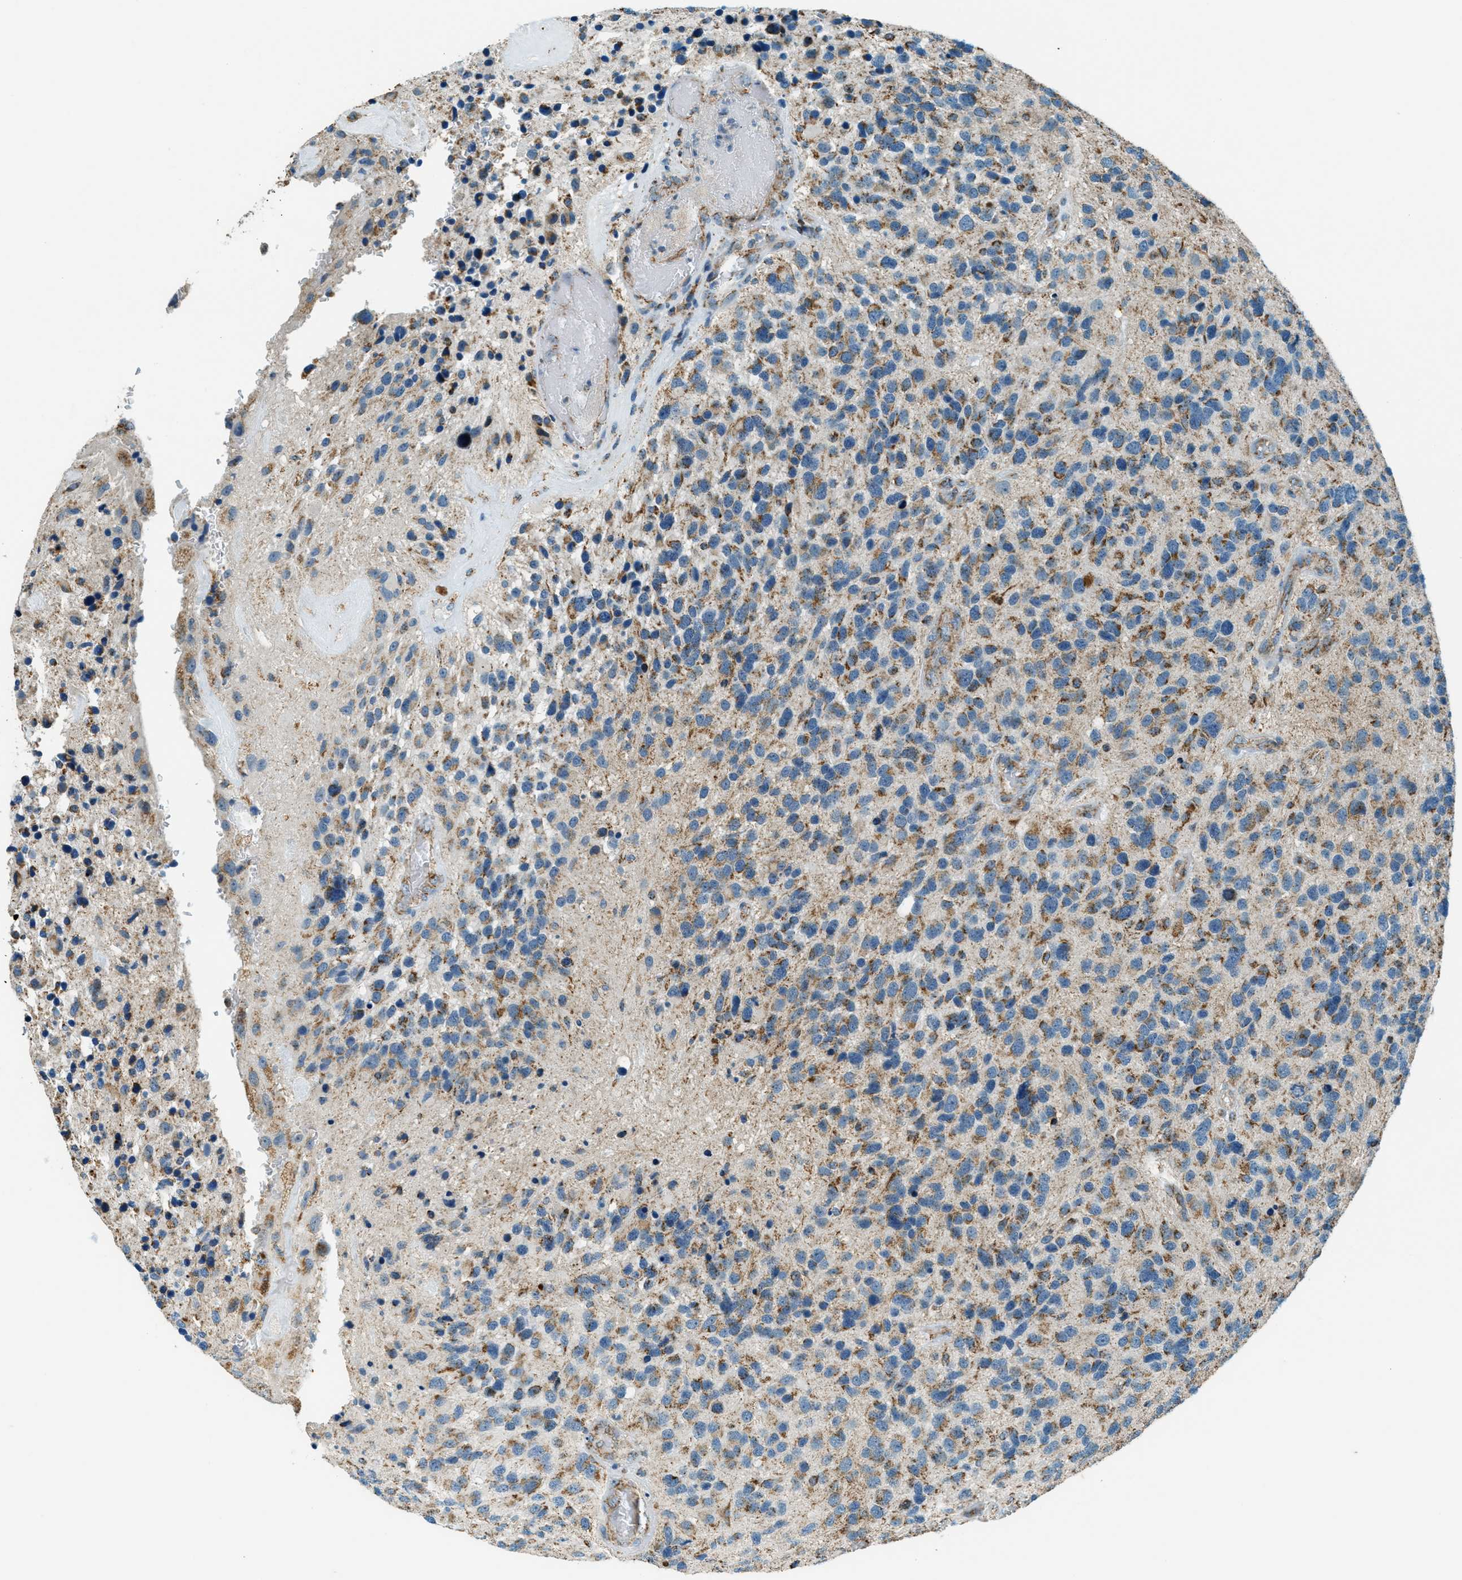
{"staining": {"intensity": "moderate", "quantity": ">75%", "location": "cytoplasmic/membranous"}, "tissue": "glioma", "cell_type": "Tumor cells", "image_type": "cancer", "snomed": [{"axis": "morphology", "description": "Glioma, malignant, High grade"}, {"axis": "topography", "description": "Brain"}], "caption": "Glioma stained for a protein displays moderate cytoplasmic/membranous positivity in tumor cells.", "gene": "CHST15", "patient": {"sex": "female", "age": 58}}